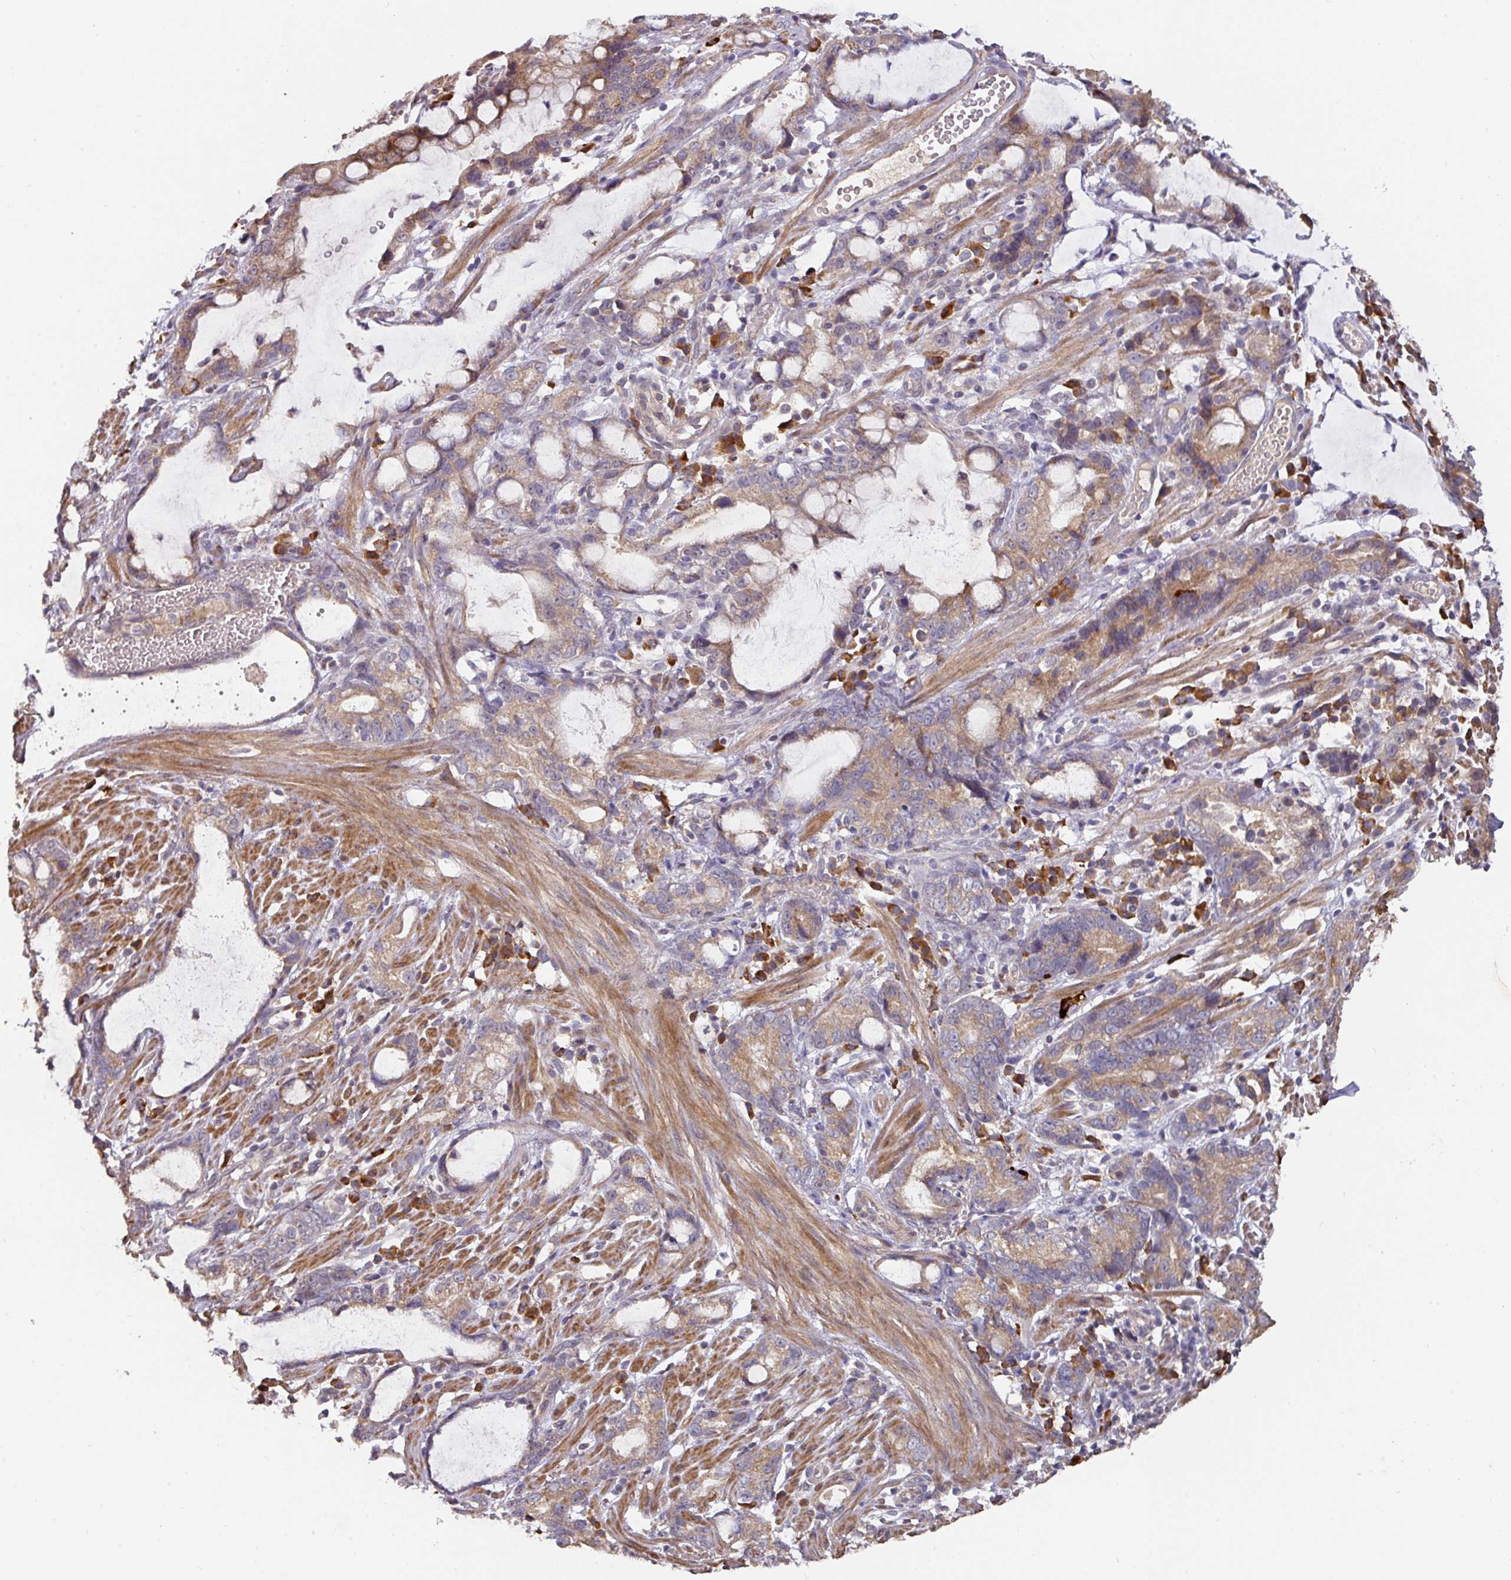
{"staining": {"intensity": "moderate", "quantity": ">75%", "location": "cytoplasmic/membranous"}, "tissue": "stomach cancer", "cell_type": "Tumor cells", "image_type": "cancer", "snomed": [{"axis": "morphology", "description": "Adenocarcinoma, NOS"}, {"axis": "topography", "description": "Stomach"}], "caption": "Adenocarcinoma (stomach) stained with DAB immunohistochemistry (IHC) displays medium levels of moderate cytoplasmic/membranous staining in about >75% of tumor cells.", "gene": "ACVR2B", "patient": {"sex": "male", "age": 55}}